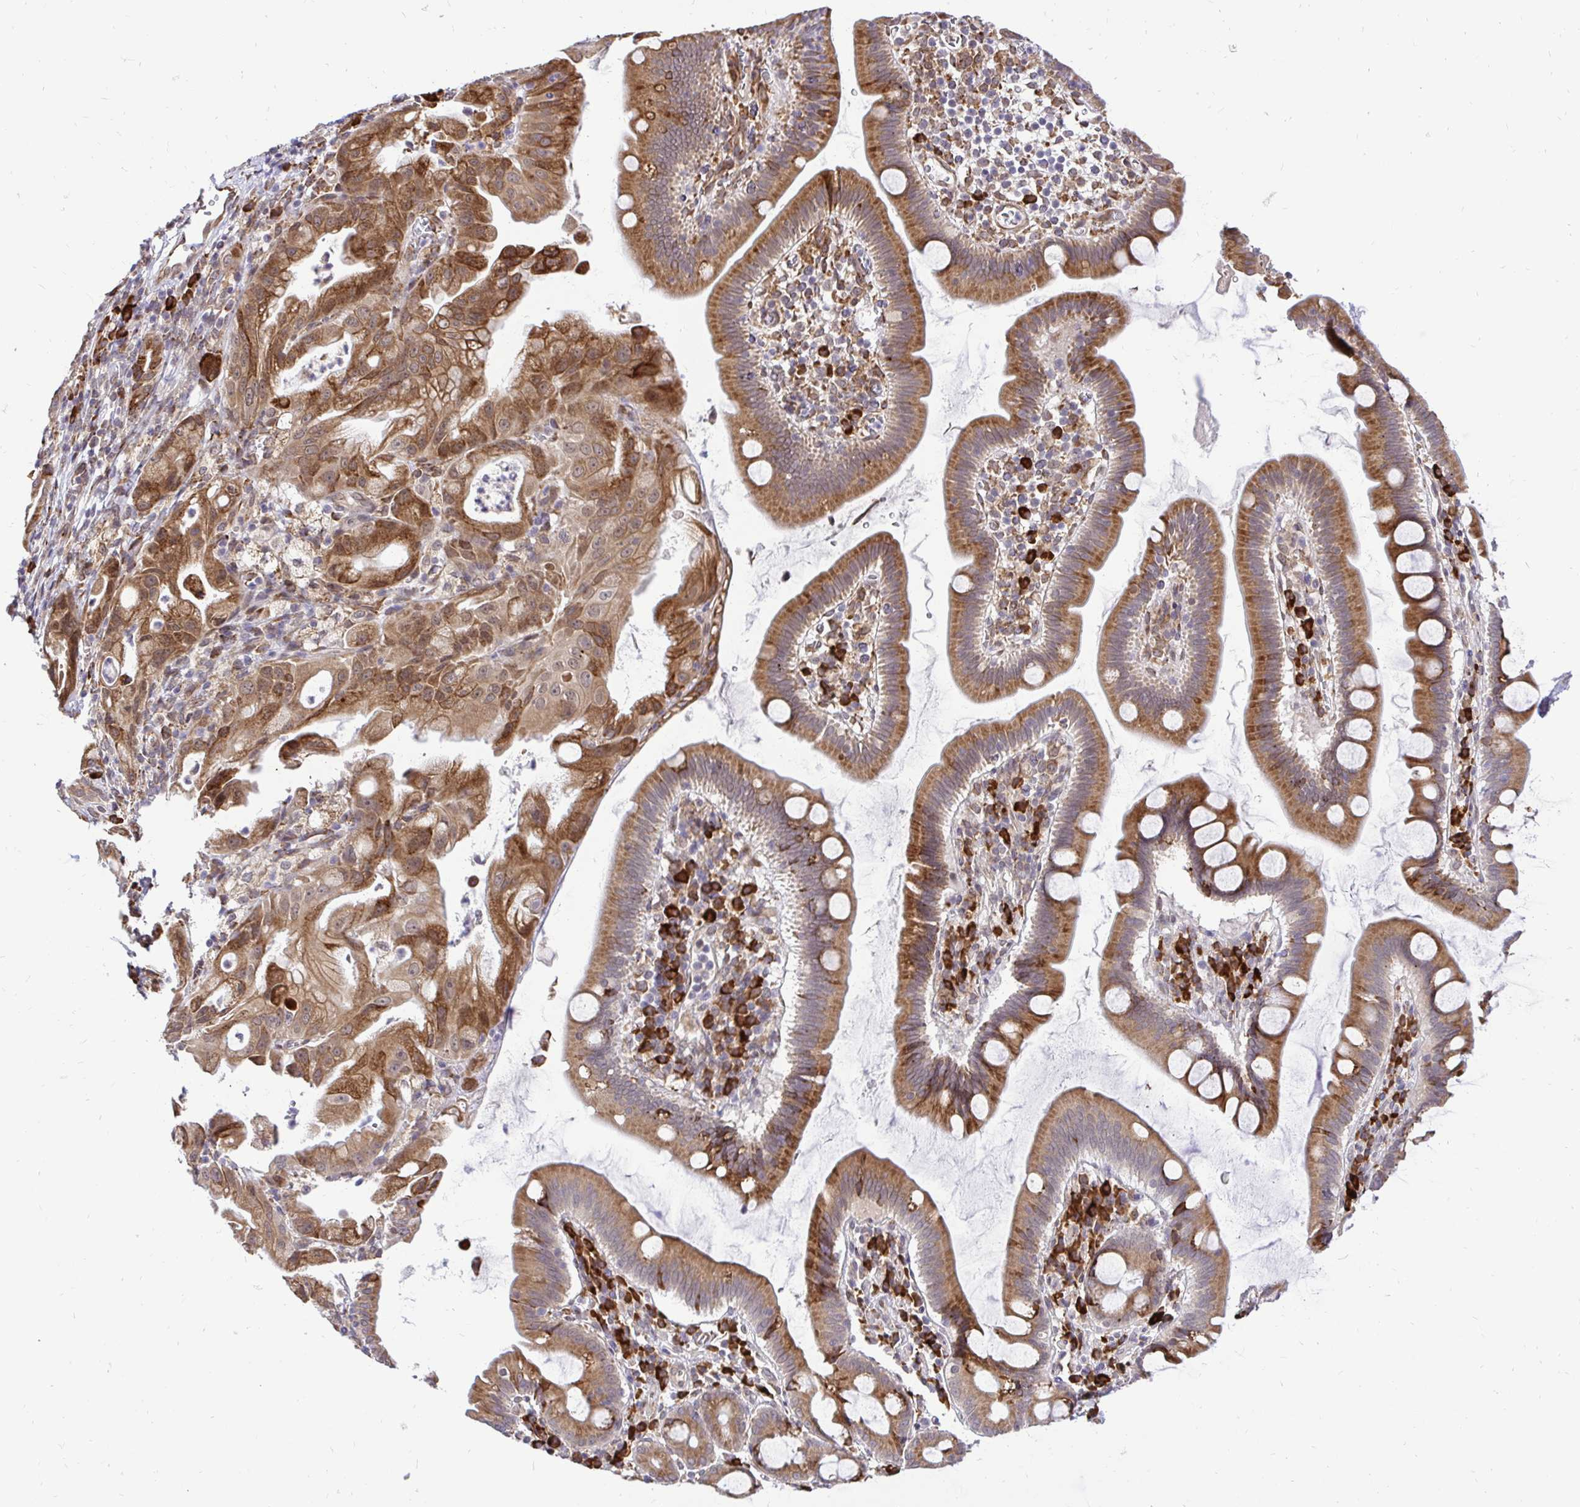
{"staining": {"intensity": "moderate", "quantity": ">75%", "location": "cytoplasmic/membranous"}, "tissue": "pancreatic cancer", "cell_type": "Tumor cells", "image_type": "cancer", "snomed": [{"axis": "morphology", "description": "Adenocarcinoma, NOS"}, {"axis": "topography", "description": "Pancreas"}], "caption": "A histopathology image showing moderate cytoplasmic/membranous expression in approximately >75% of tumor cells in pancreatic cancer, as visualized by brown immunohistochemical staining.", "gene": "NAALAD2", "patient": {"sex": "male", "age": 68}}